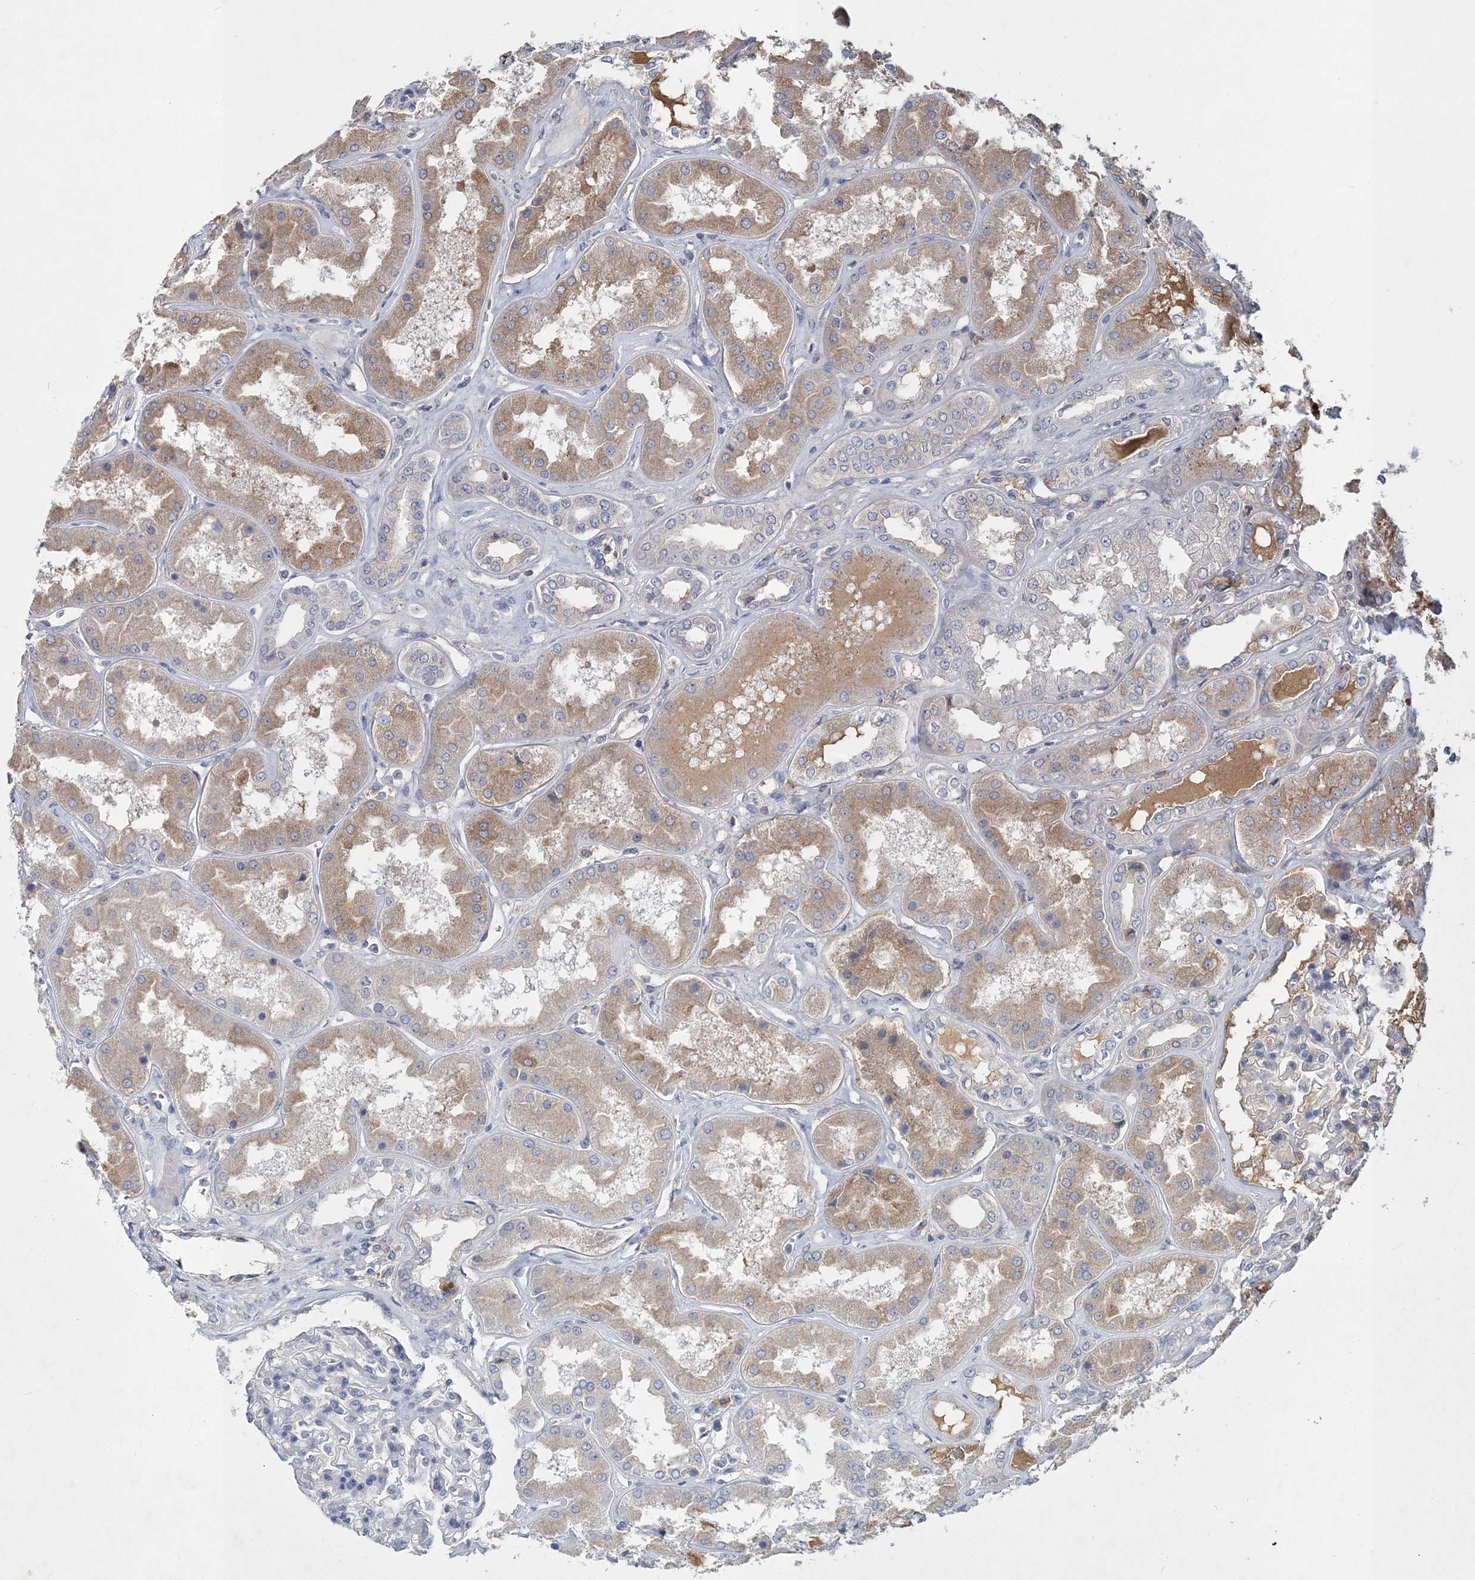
{"staining": {"intensity": "negative", "quantity": "none", "location": "none"}, "tissue": "kidney", "cell_type": "Cells in glomeruli", "image_type": "normal", "snomed": [{"axis": "morphology", "description": "Normal tissue, NOS"}, {"axis": "topography", "description": "Kidney"}], "caption": "DAB immunohistochemical staining of unremarkable human kidney demonstrates no significant positivity in cells in glomeruli.", "gene": "RNF25", "patient": {"sex": "female", "age": 56}}